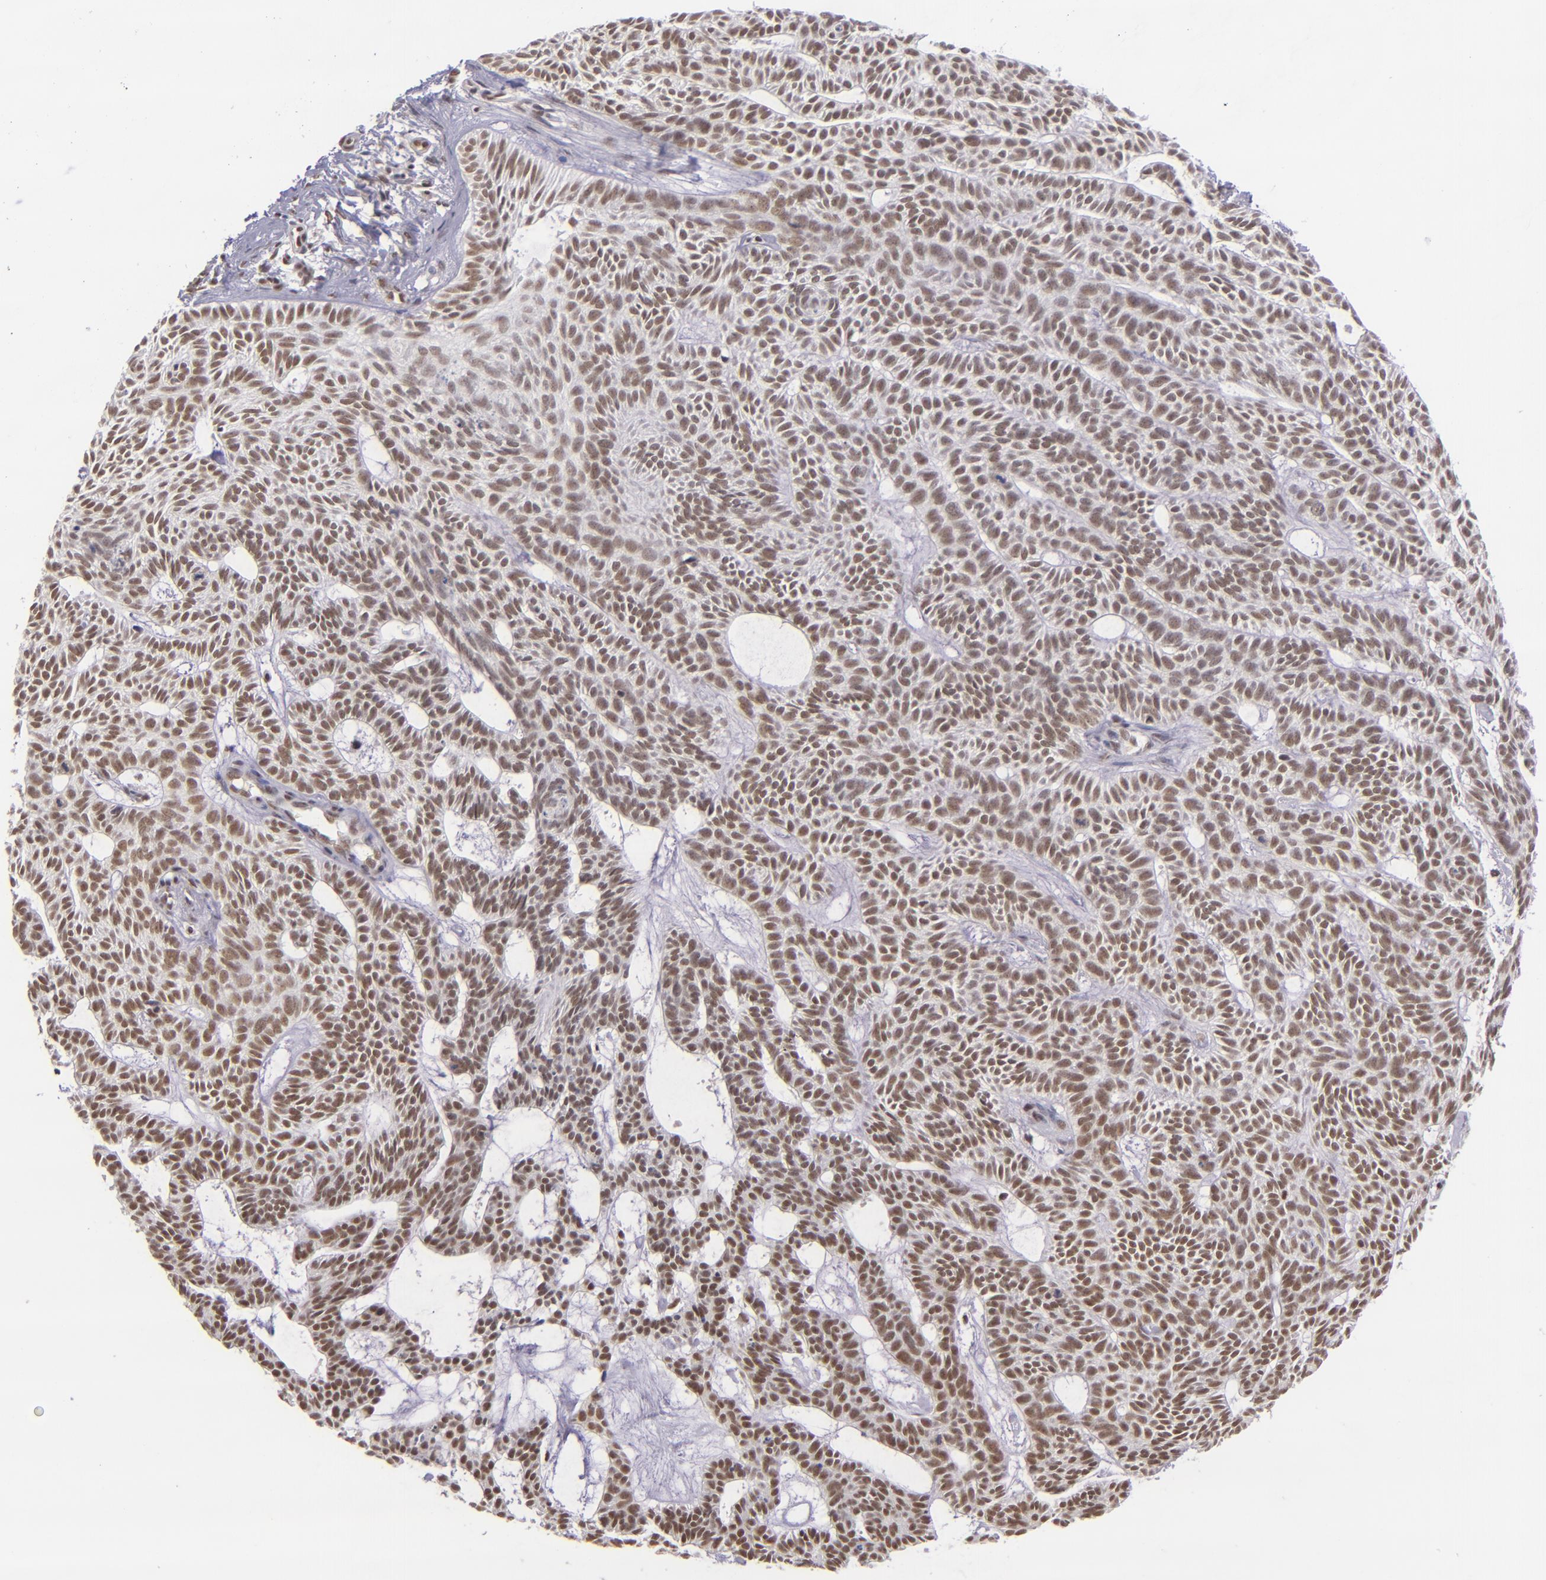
{"staining": {"intensity": "moderate", "quantity": ">75%", "location": "nuclear"}, "tissue": "skin cancer", "cell_type": "Tumor cells", "image_type": "cancer", "snomed": [{"axis": "morphology", "description": "Basal cell carcinoma"}, {"axis": "topography", "description": "Skin"}], "caption": "Immunohistochemistry histopathology image of skin cancer stained for a protein (brown), which reveals medium levels of moderate nuclear staining in about >75% of tumor cells.", "gene": "ZNF148", "patient": {"sex": "male", "age": 75}}